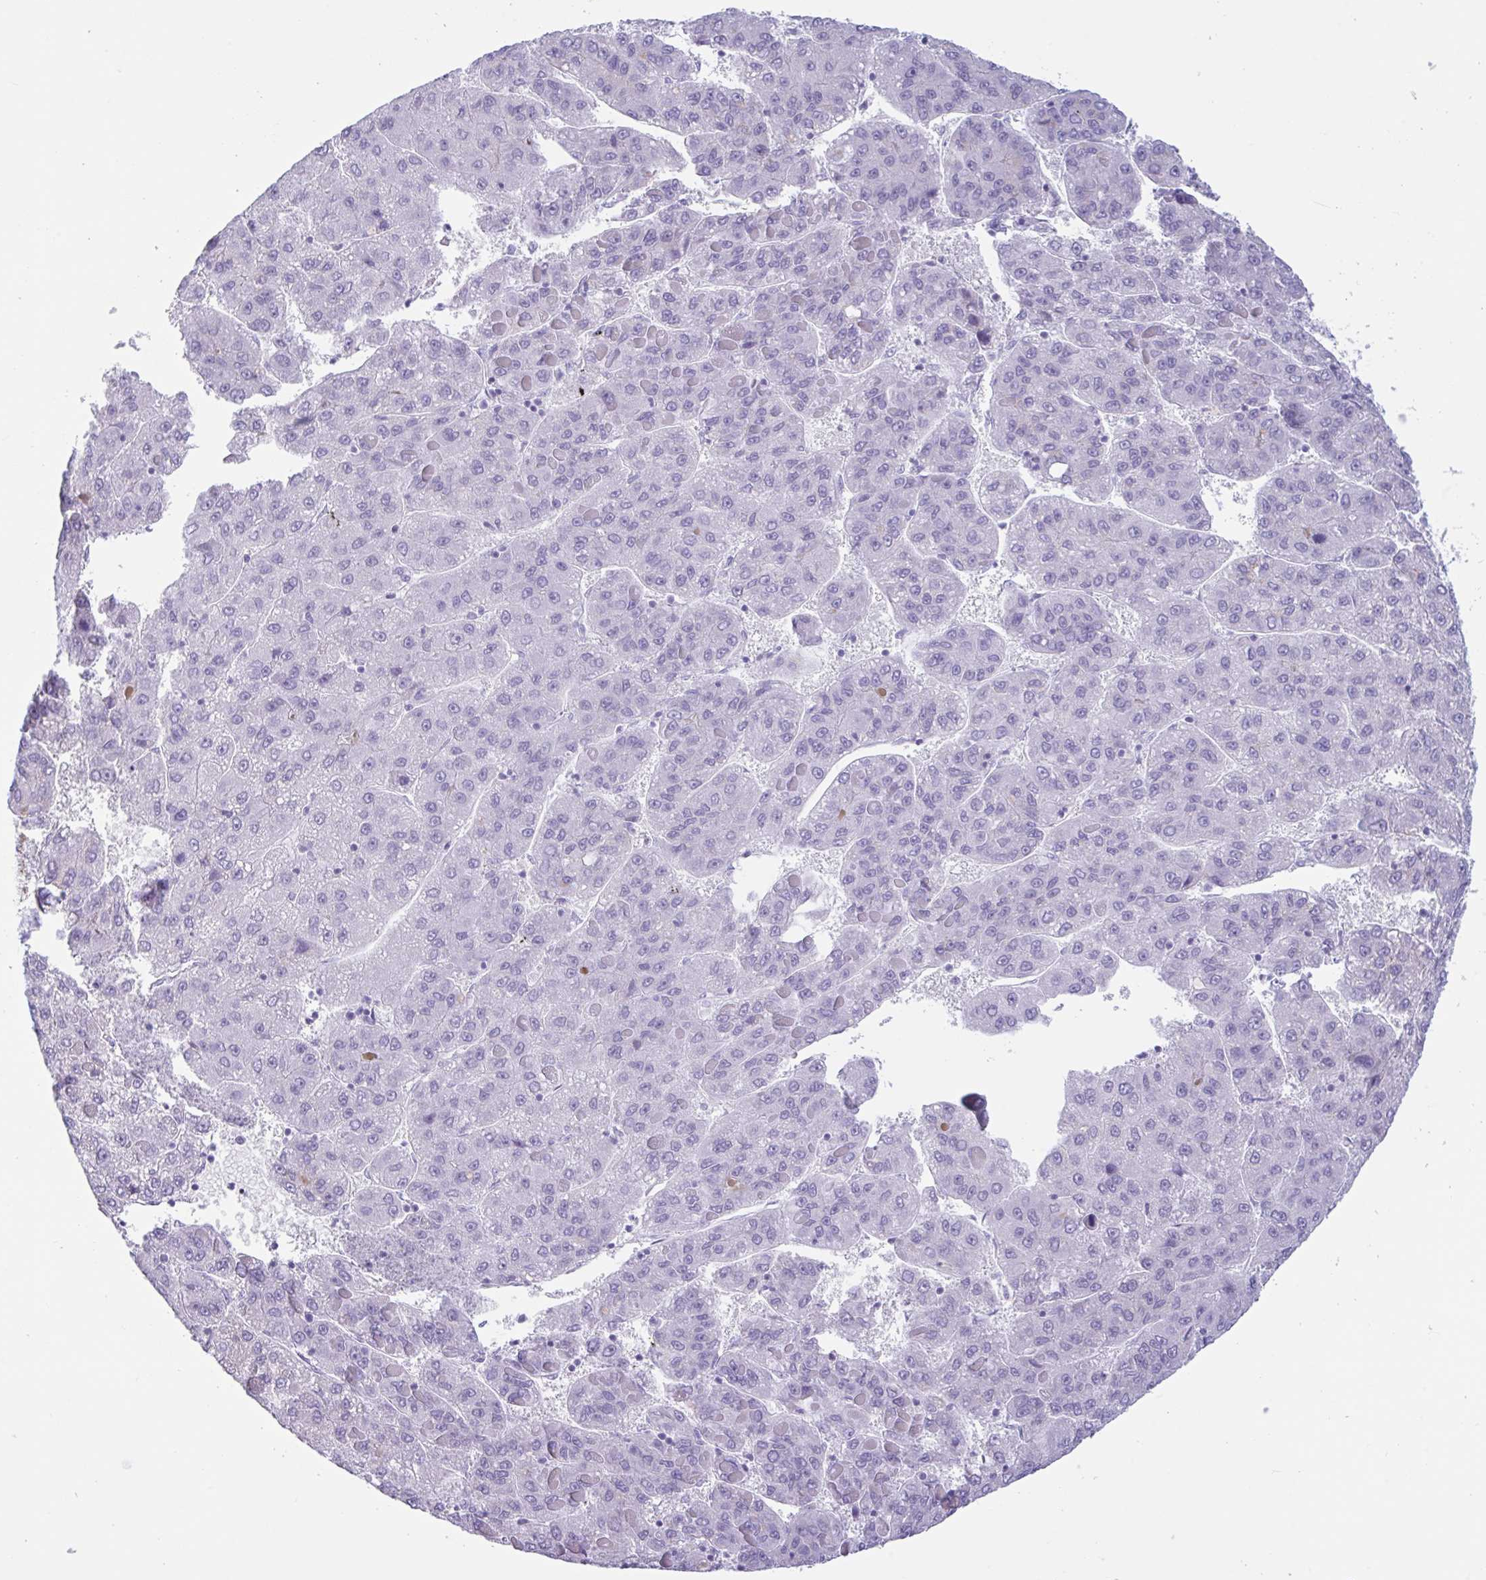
{"staining": {"intensity": "negative", "quantity": "none", "location": "none"}, "tissue": "liver cancer", "cell_type": "Tumor cells", "image_type": "cancer", "snomed": [{"axis": "morphology", "description": "Carcinoma, Hepatocellular, NOS"}, {"axis": "topography", "description": "Liver"}], "caption": "Immunohistochemical staining of human liver cancer displays no significant positivity in tumor cells.", "gene": "CTSE", "patient": {"sex": "female", "age": 82}}